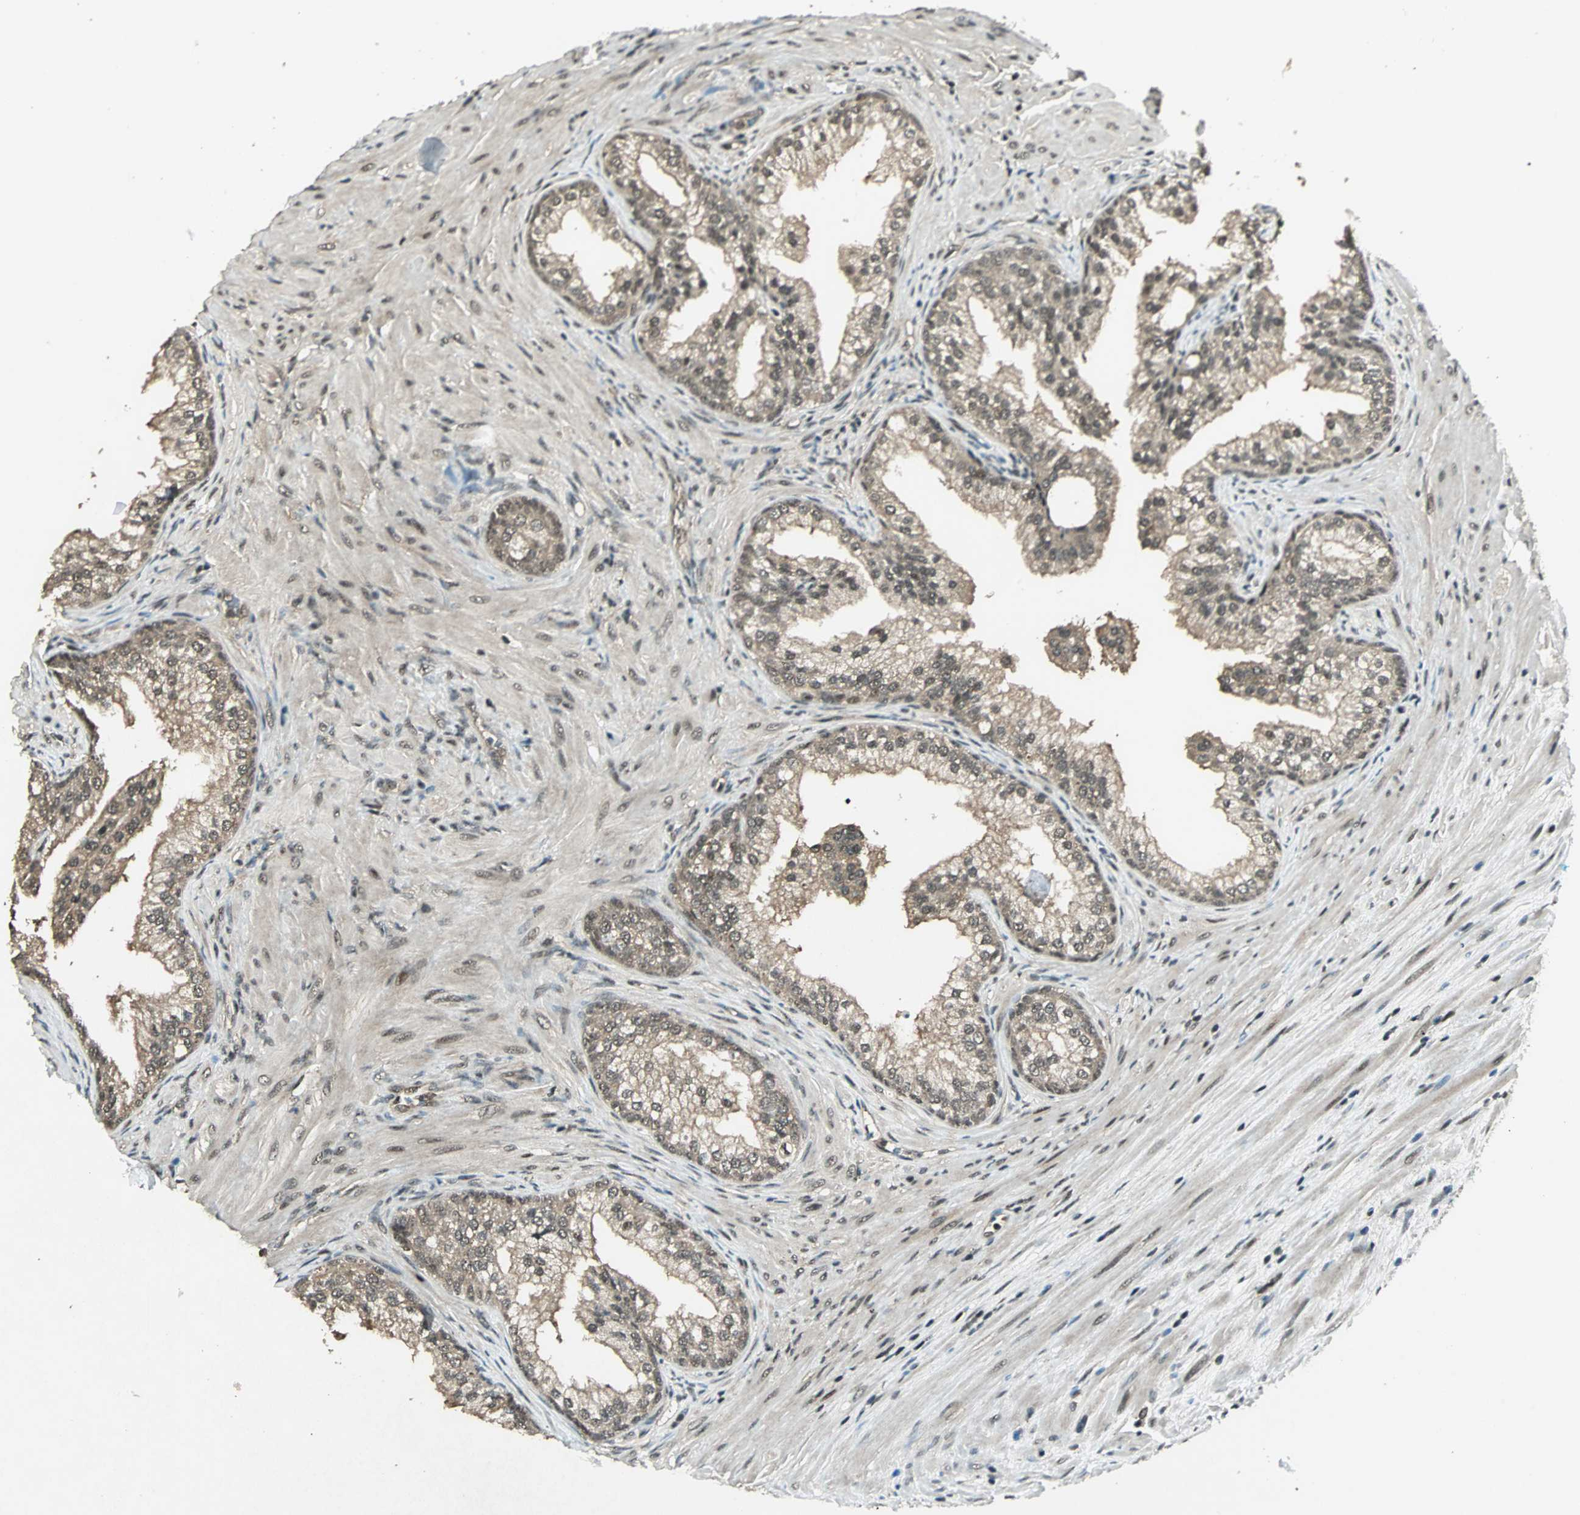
{"staining": {"intensity": "moderate", "quantity": ">75%", "location": "cytoplasmic/membranous,nuclear"}, "tissue": "prostate", "cell_type": "Glandular cells", "image_type": "normal", "snomed": [{"axis": "morphology", "description": "Normal tissue, NOS"}, {"axis": "topography", "description": "Prostate"}], "caption": "Immunohistochemistry (IHC) photomicrograph of unremarkable human prostate stained for a protein (brown), which shows medium levels of moderate cytoplasmic/membranous,nuclear staining in about >75% of glandular cells.", "gene": "ZNF701", "patient": {"sex": "male", "age": 76}}